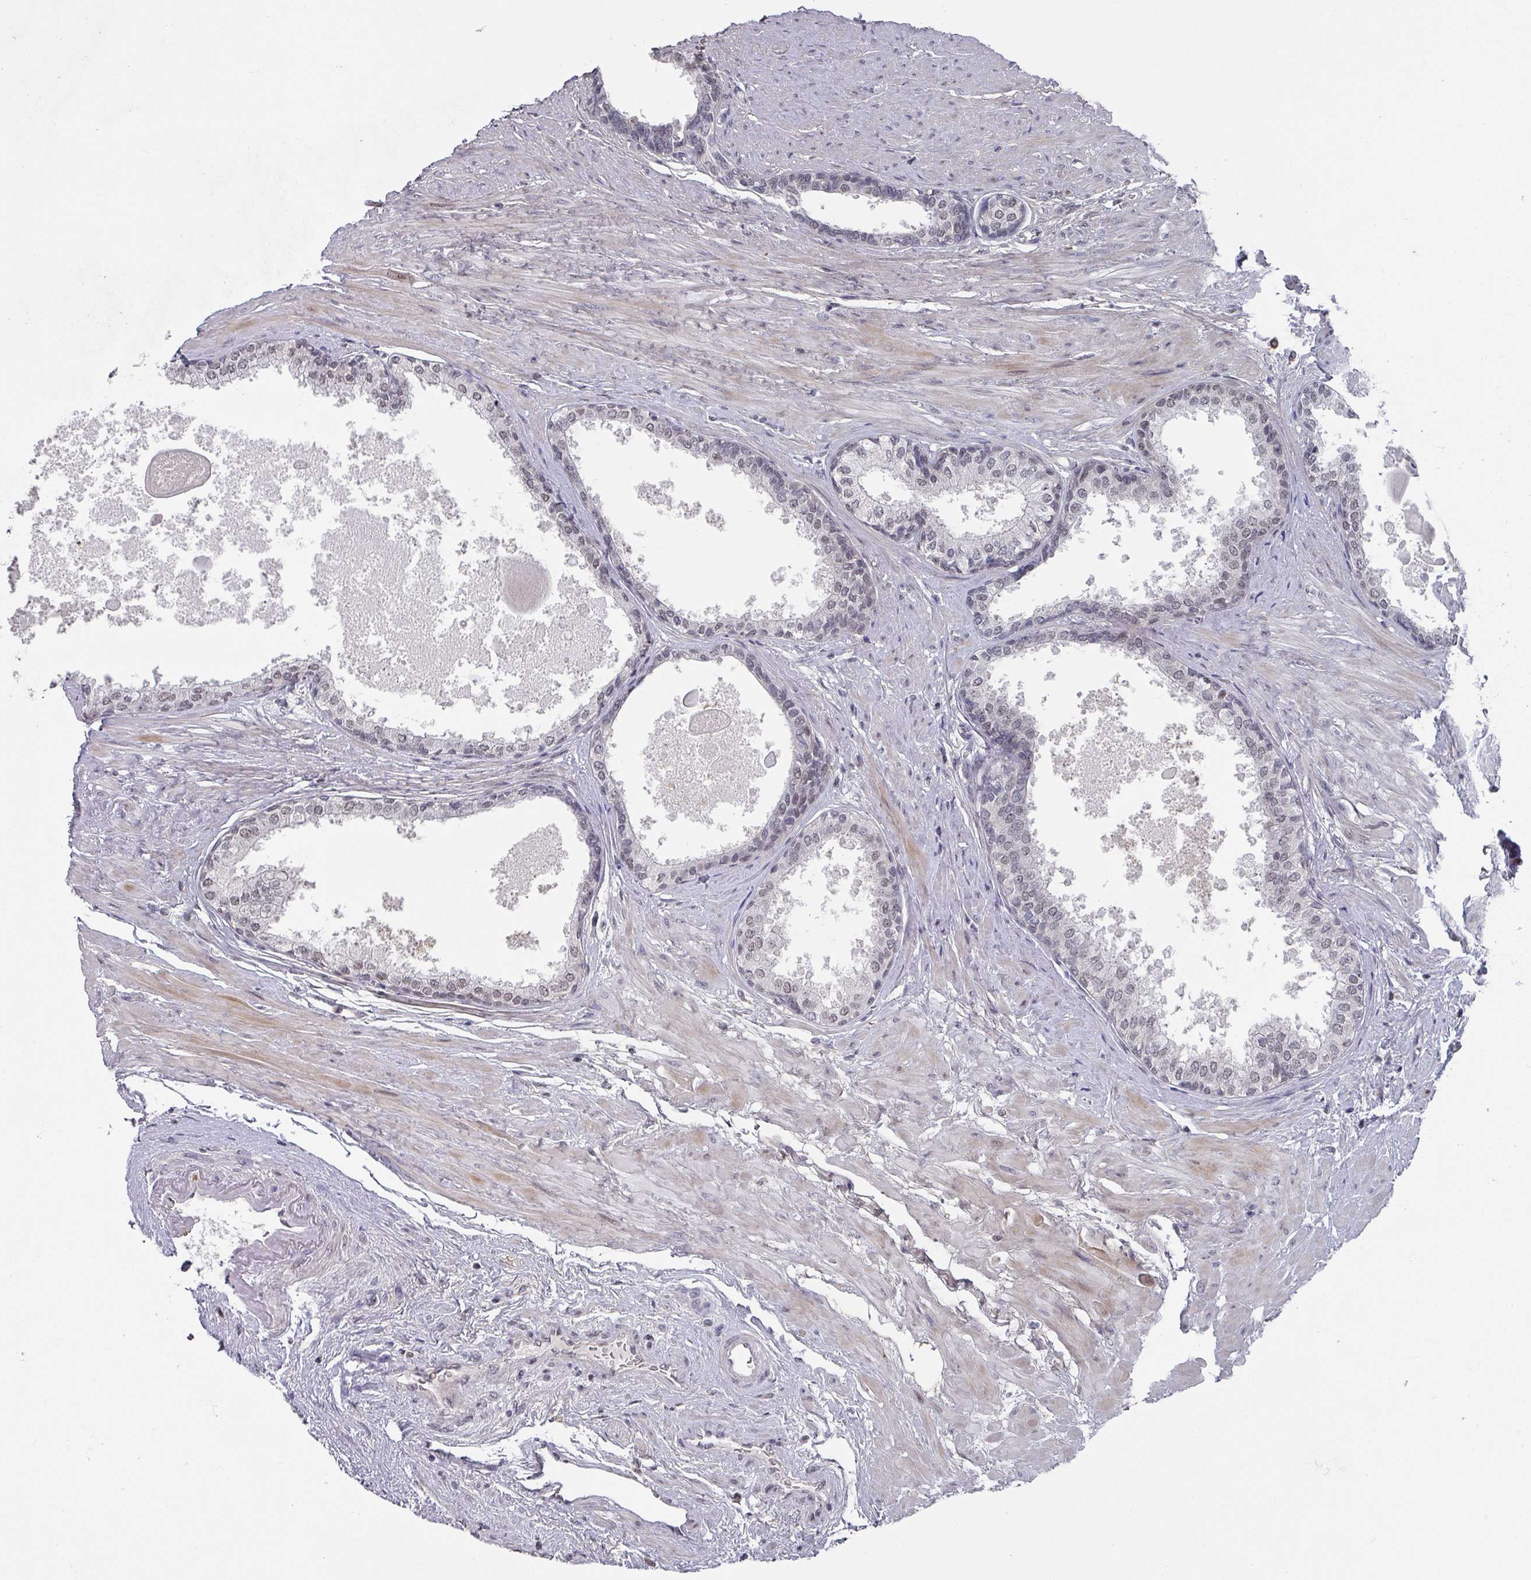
{"staining": {"intensity": "moderate", "quantity": "<25%", "location": "cytoplasmic/membranous"}, "tissue": "prostate", "cell_type": "Glandular cells", "image_type": "normal", "snomed": [{"axis": "morphology", "description": "Normal tissue, NOS"}, {"axis": "topography", "description": "Prostate"}], "caption": "Prostate stained with immunohistochemistry (IHC) displays moderate cytoplasmic/membranous expression in about <25% of glandular cells.", "gene": "ZNF654", "patient": {"sex": "male", "age": 57}}